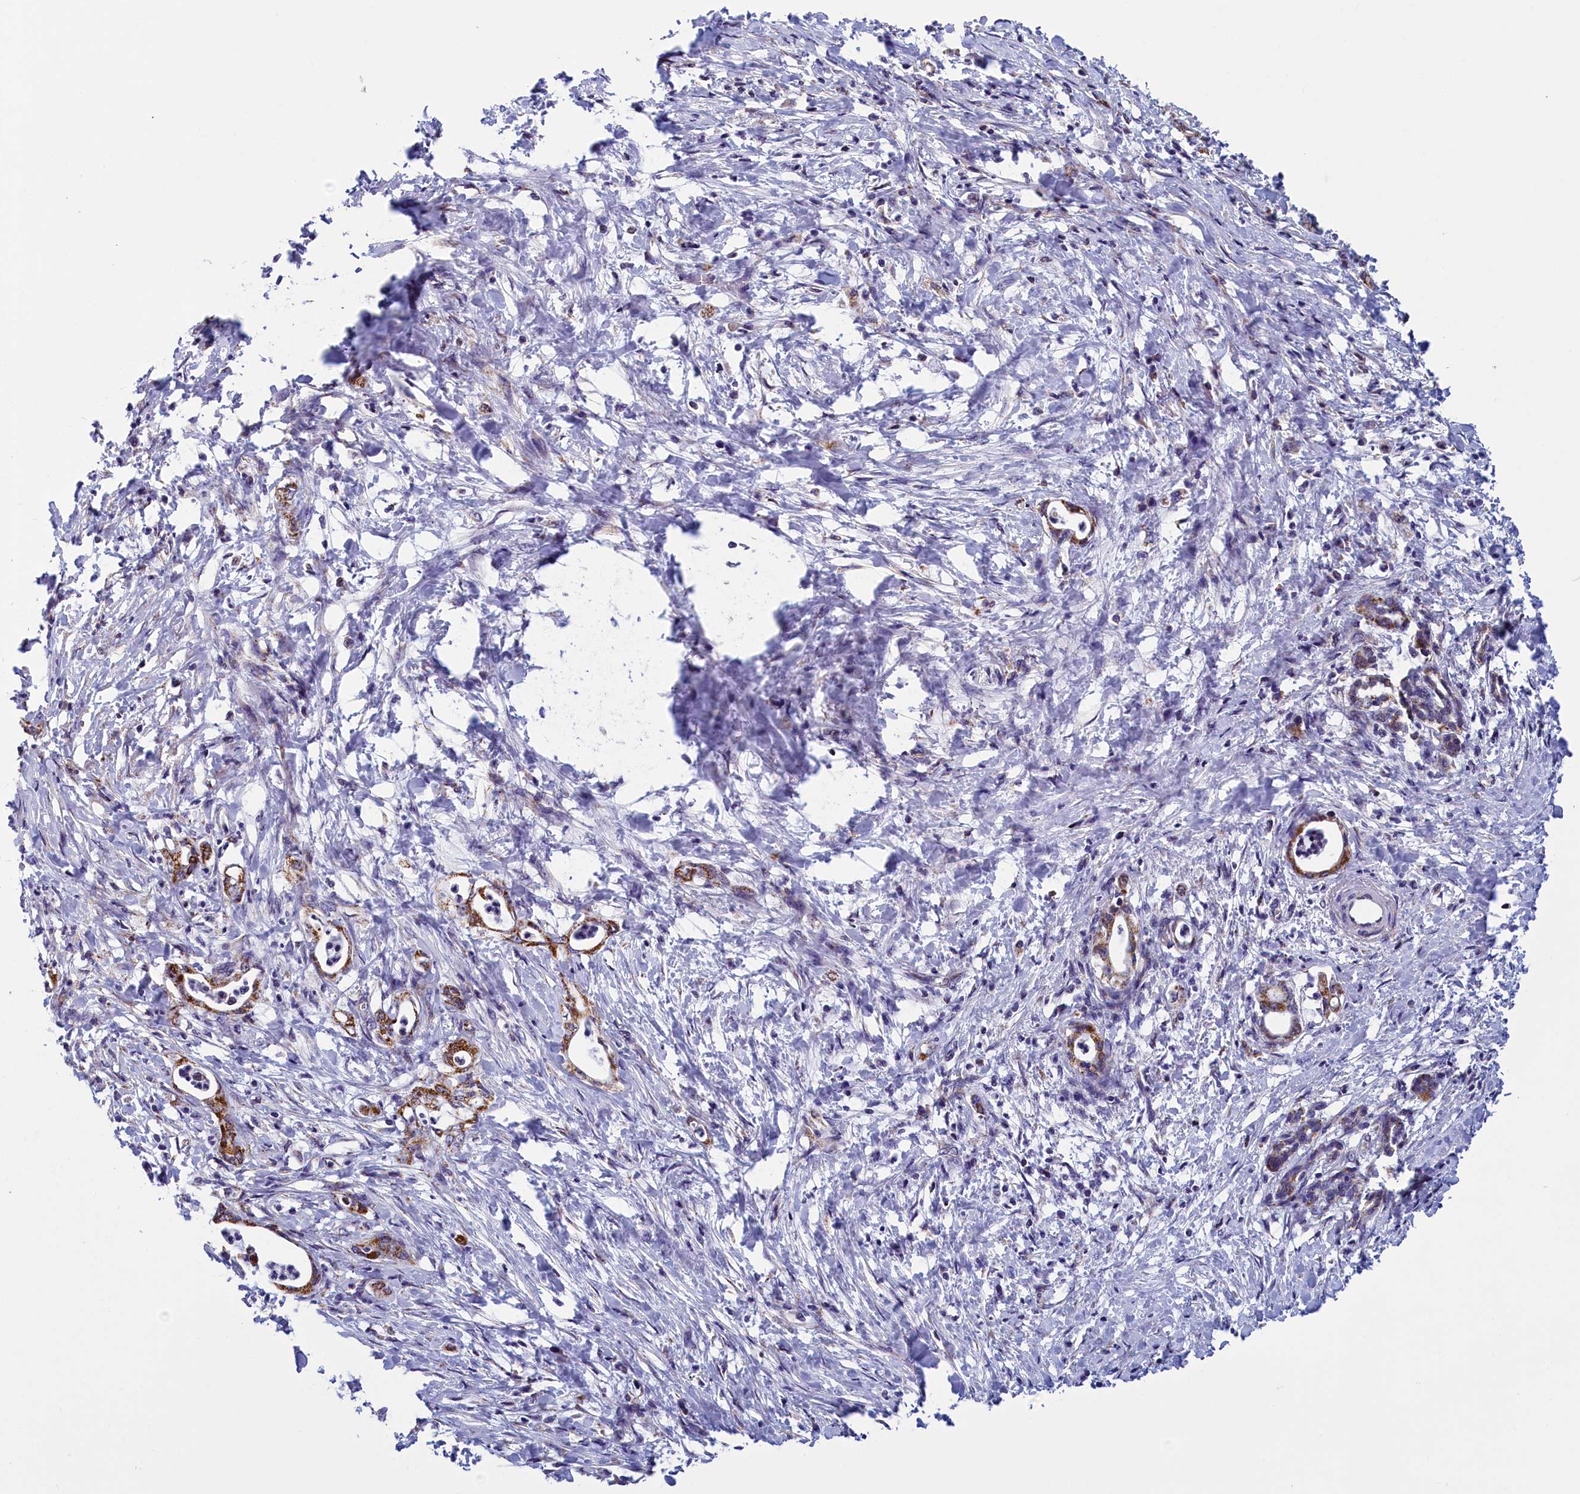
{"staining": {"intensity": "moderate", "quantity": ">75%", "location": "cytoplasmic/membranous"}, "tissue": "pancreatic cancer", "cell_type": "Tumor cells", "image_type": "cancer", "snomed": [{"axis": "morphology", "description": "Adenocarcinoma, NOS"}, {"axis": "topography", "description": "Pancreas"}], "caption": "Pancreatic cancer (adenocarcinoma) was stained to show a protein in brown. There is medium levels of moderate cytoplasmic/membranous expression in approximately >75% of tumor cells.", "gene": "IFT122", "patient": {"sex": "female", "age": 55}}